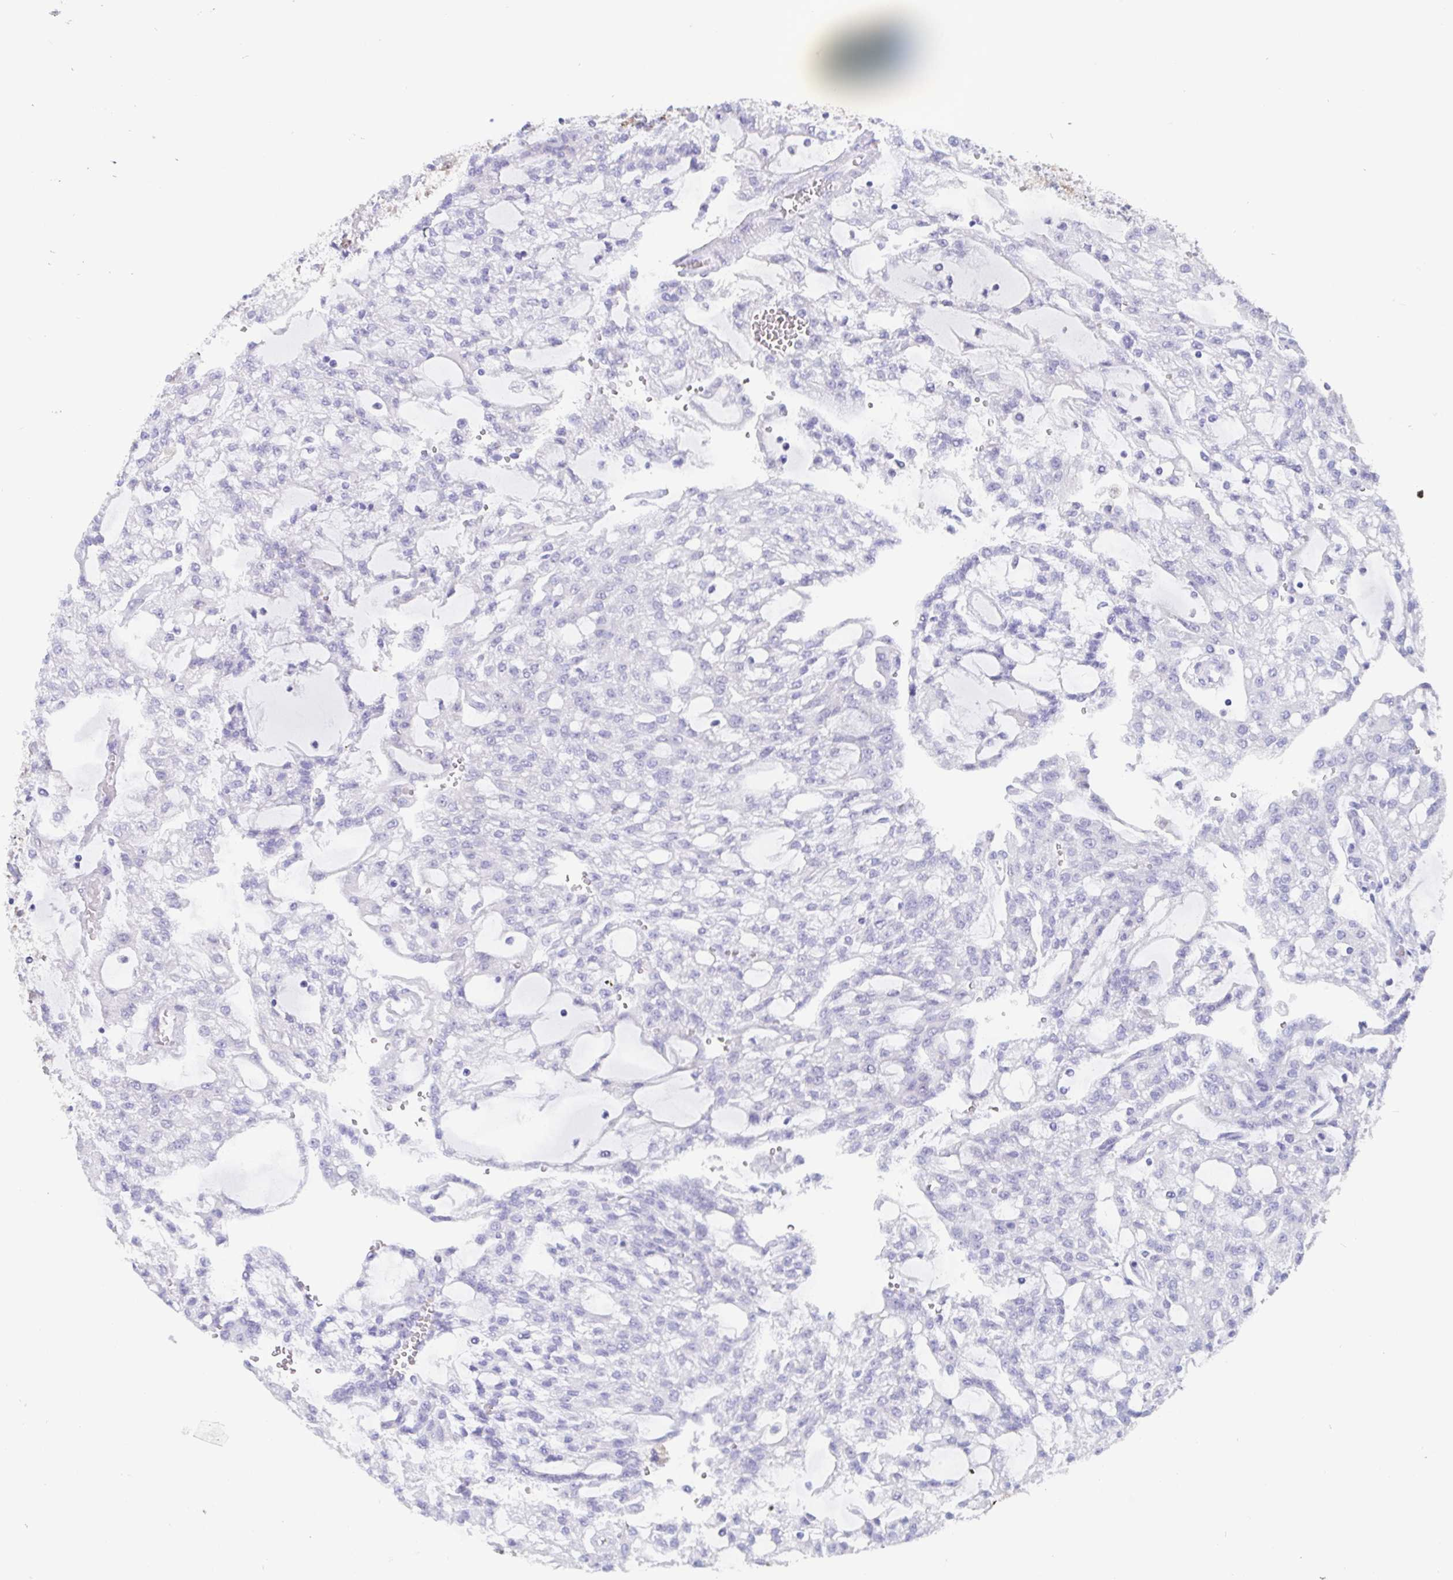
{"staining": {"intensity": "negative", "quantity": "none", "location": "none"}, "tissue": "renal cancer", "cell_type": "Tumor cells", "image_type": "cancer", "snomed": [{"axis": "morphology", "description": "Adenocarcinoma, NOS"}, {"axis": "topography", "description": "Kidney"}], "caption": "This is a photomicrograph of IHC staining of renal cancer (adenocarcinoma), which shows no staining in tumor cells. (DAB immunohistochemistry (IHC) with hematoxylin counter stain).", "gene": "SCGN", "patient": {"sex": "male", "age": 63}}